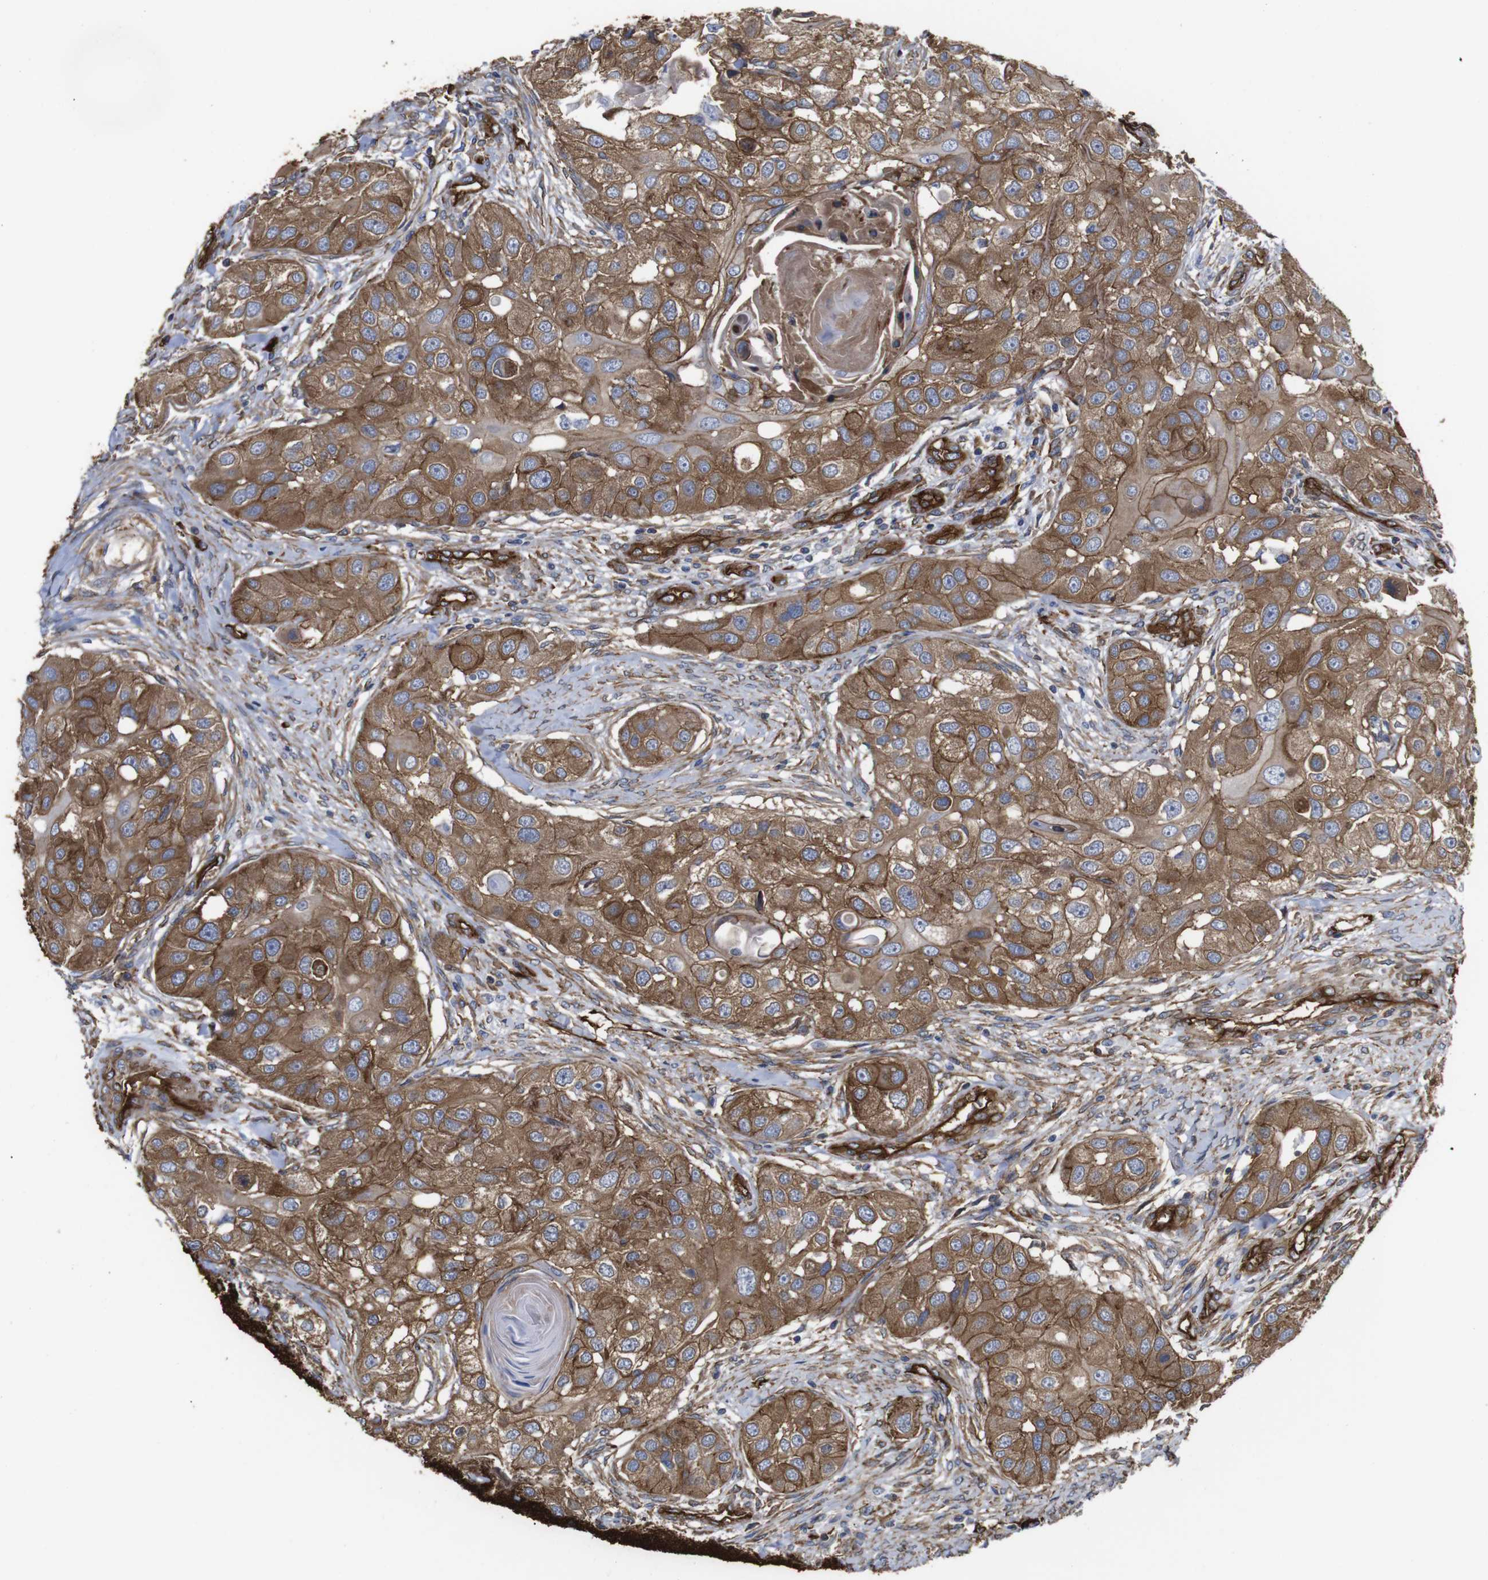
{"staining": {"intensity": "moderate", "quantity": ">75%", "location": "cytoplasmic/membranous"}, "tissue": "head and neck cancer", "cell_type": "Tumor cells", "image_type": "cancer", "snomed": [{"axis": "morphology", "description": "Normal tissue, NOS"}, {"axis": "morphology", "description": "Squamous cell carcinoma, NOS"}, {"axis": "topography", "description": "Skeletal muscle"}, {"axis": "topography", "description": "Head-Neck"}], "caption": "A histopathology image of head and neck cancer stained for a protein shows moderate cytoplasmic/membranous brown staining in tumor cells. Nuclei are stained in blue.", "gene": "SPTBN1", "patient": {"sex": "male", "age": 51}}